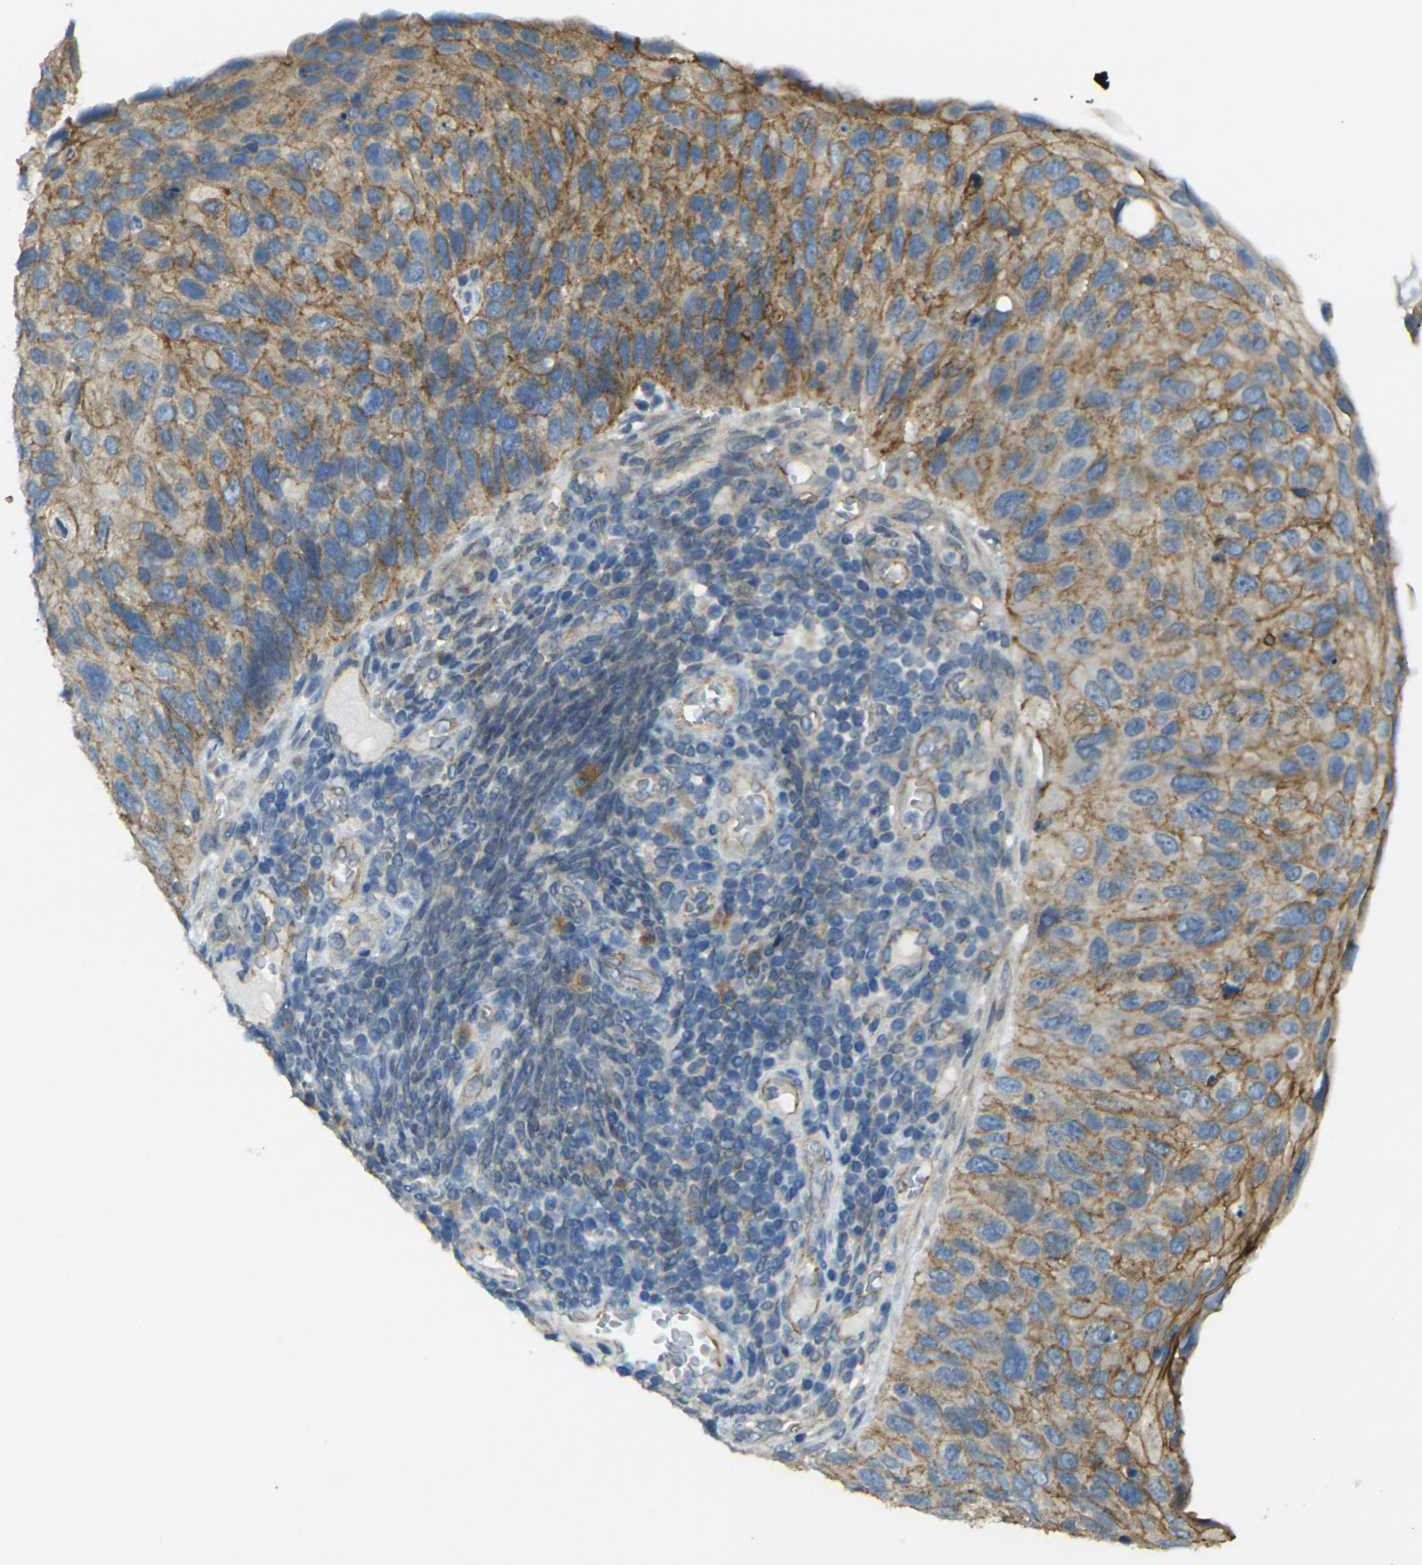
{"staining": {"intensity": "moderate", "quantity": ">75%", "location": "cytoplasmic/membranous"}, "tissue": "cervical cancer", "cell_type": "Tumor cells", "image_type": "cancer", "snomed": [{"axis": "morphology", "description": "Squamous cell carcinoma, NOS"}, {"axis": "topography", "description": "Cervix"}], "caption": "DAB immunohistochemical staining of human cervical cancer demonstrates moderate cytoplasmic/membranous protein staining in approximately >75% of tumor cells. The protein is stained brown, and the nuclei are stained in blue (DAB (3,3'-diaminobenzidine) IHC with brightfield microscopy, high magnification).", "gene": "RHBDD1", "patient": {"sex": "female", "age": 70}}